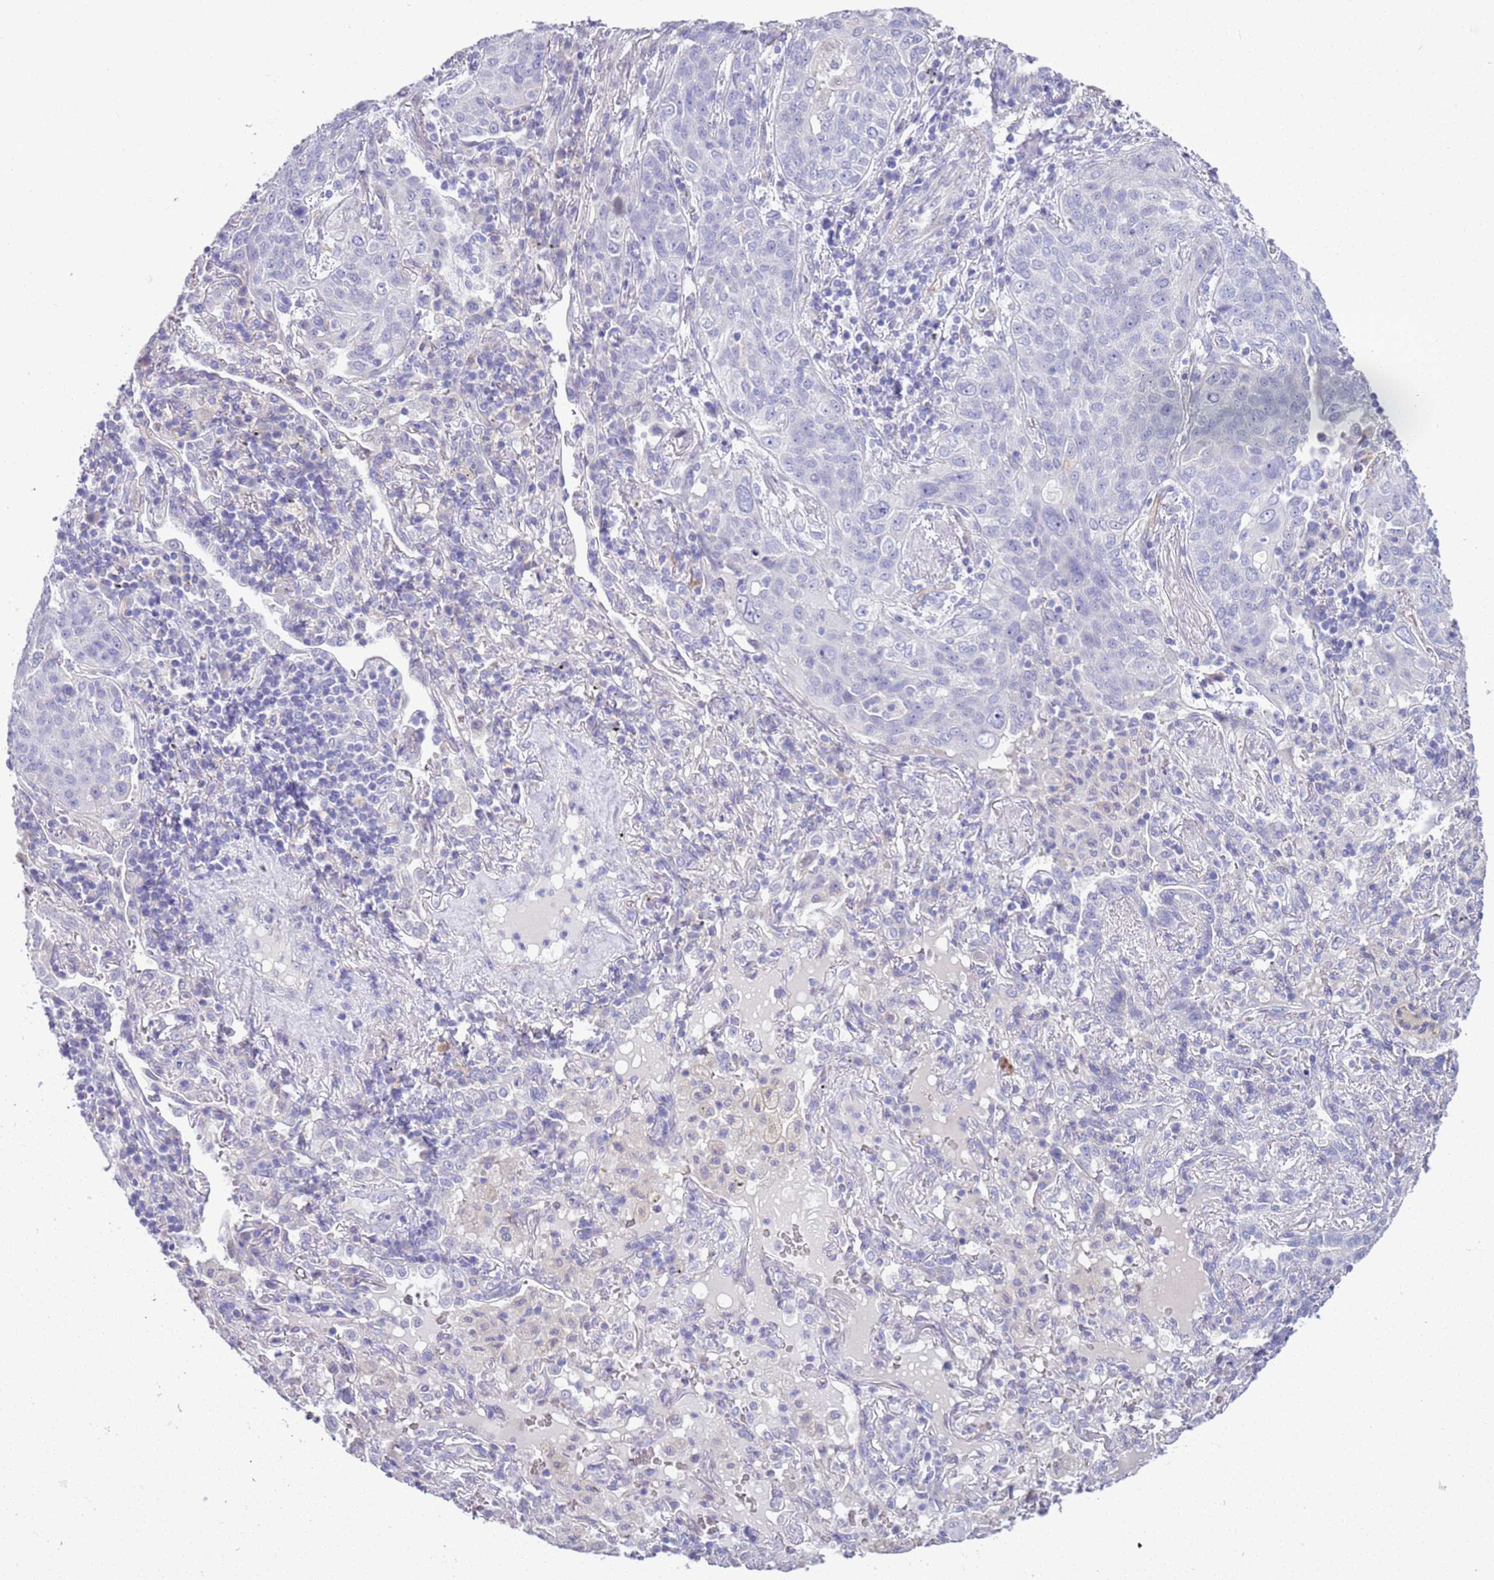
{"staining": {"intensity": "negative", "quantity": "none", "location": "none"}, "tissue": "lung cancer", "cell_type": "Tumor cells", "image_type": "cancer", "snomed": [{"axis": "morphology", "description": "Squamous cell carcinoma, NOS"}, {"axis": "topography", "description": "Lung"}], "caption": "Immunohistochemical staining of lung squamous cell carcinoma displays no significant expression in tumor cells.", "gene": "BRMS1L", "patient": {"sex": "female", "age": 70}}